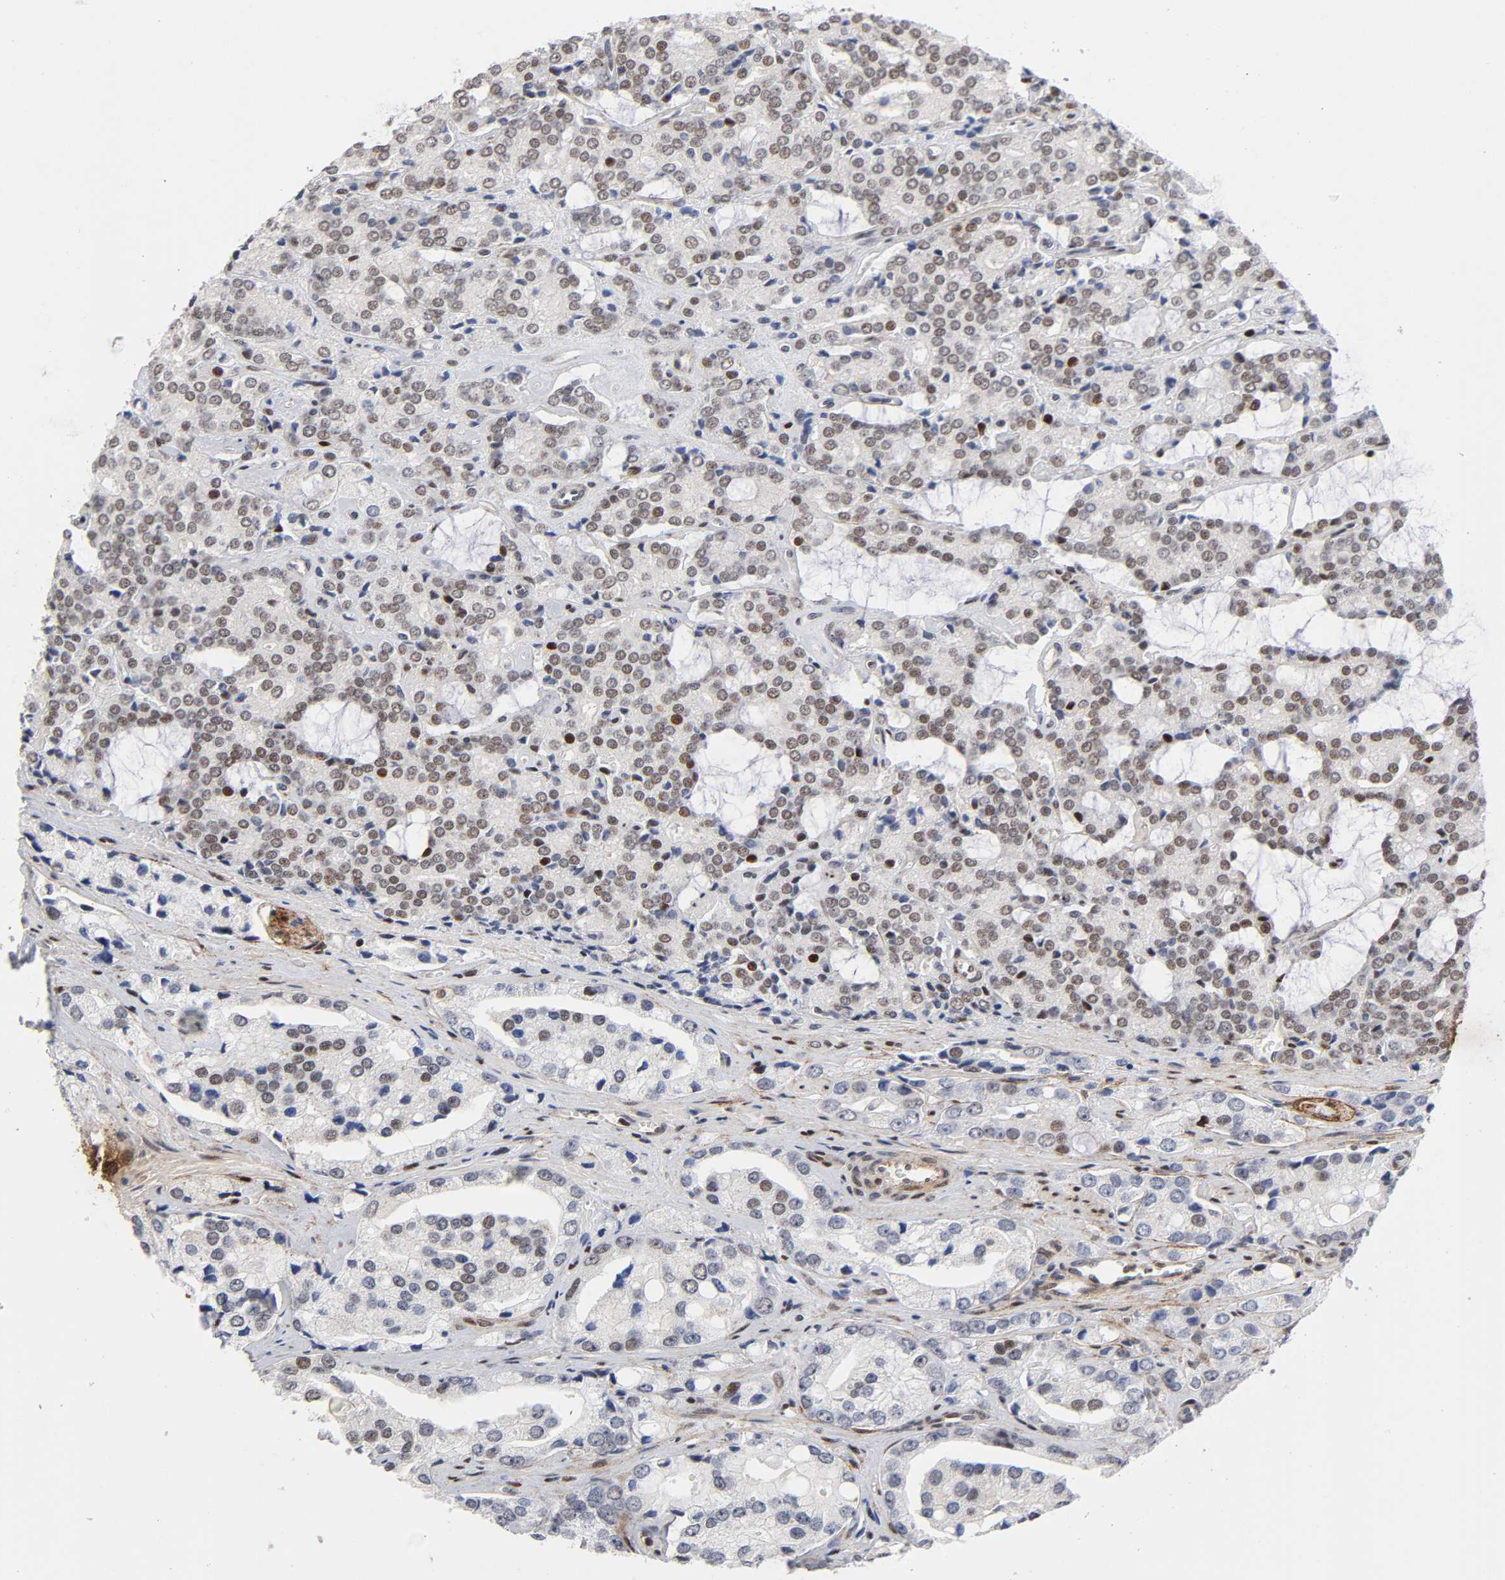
{"staining": {"intensity": "weak", "quantity": "25%-75%", "location": "nuclear"}, "tissue": "prostate cancer", "cell_type": "Tumor cells", "image_type": "cancer", "snomed": [{"axis": "morphology", "description": "Adenocarcinoma, High grade"}, {"axis": "topography", "description": "Prostate"}], "caption": "This histopathology image demonstrates immunohistochemistry staining of prostate adenocarcinoma (high-grade), with low weak nuclear staining in approximately 25%-75% of tumor cells.", "gene": "STK38", "patient": {"sex": "male", "age": 67}}